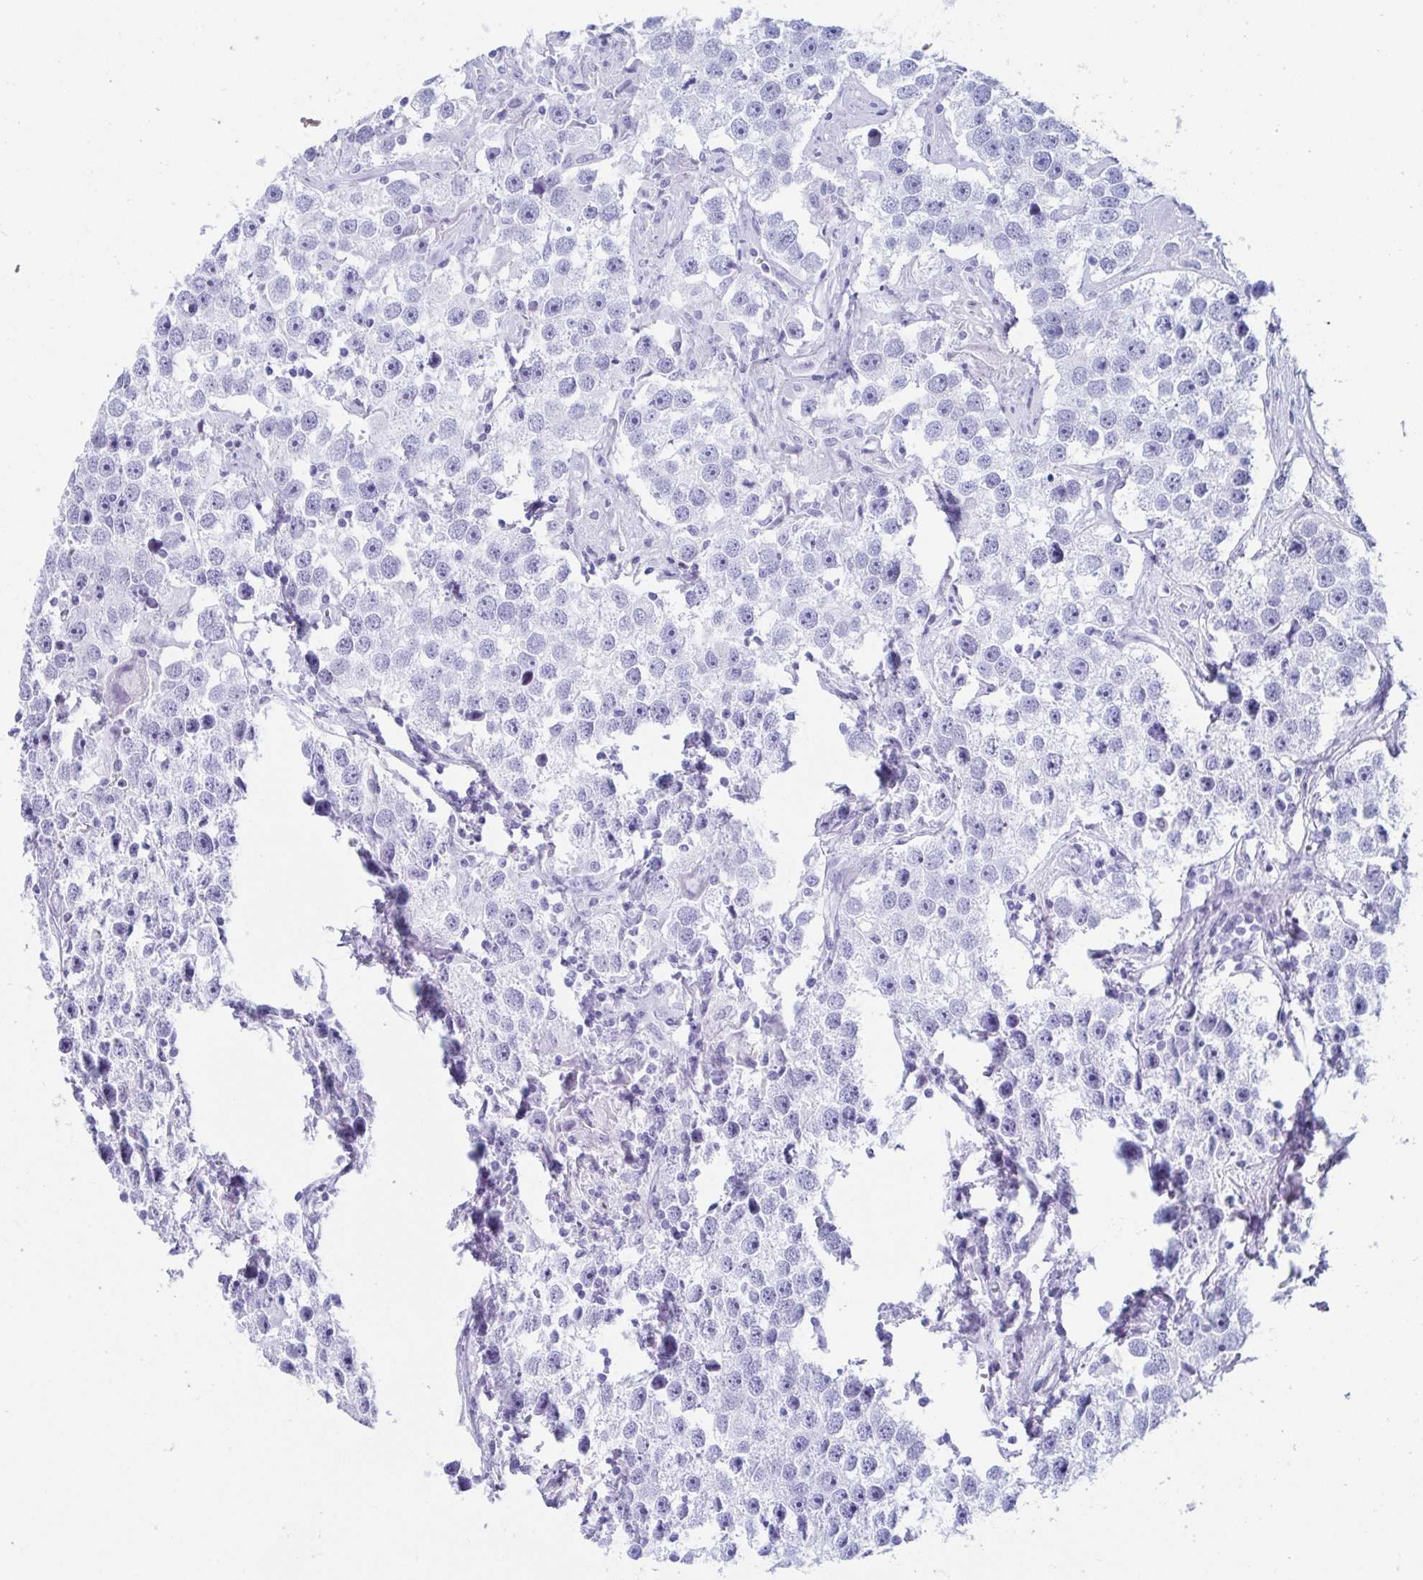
{"staining": {"intensity": "negative", "quantity": "none", "location": "none"}, "tissue": "testis cancer", "cell_type": "Tumor cells", "image_type": "cancer", "snomed": [{"axis": "morphology", "description": "Seminoma, NOS"}, {"axis": "topography", "description": "Testis"}], "caption": "DAB immunohistochemical staining of testis cancer (seminoma) reveals no significant staining in tumor cells. (Stains: DAB immunohistochemistry (IHC) with hematoxylin counter stain, Microscopy: brightfield microscopy at high magnification).", "gene": "LYRM2", "patient": {"sex": "male", "age": 49}}